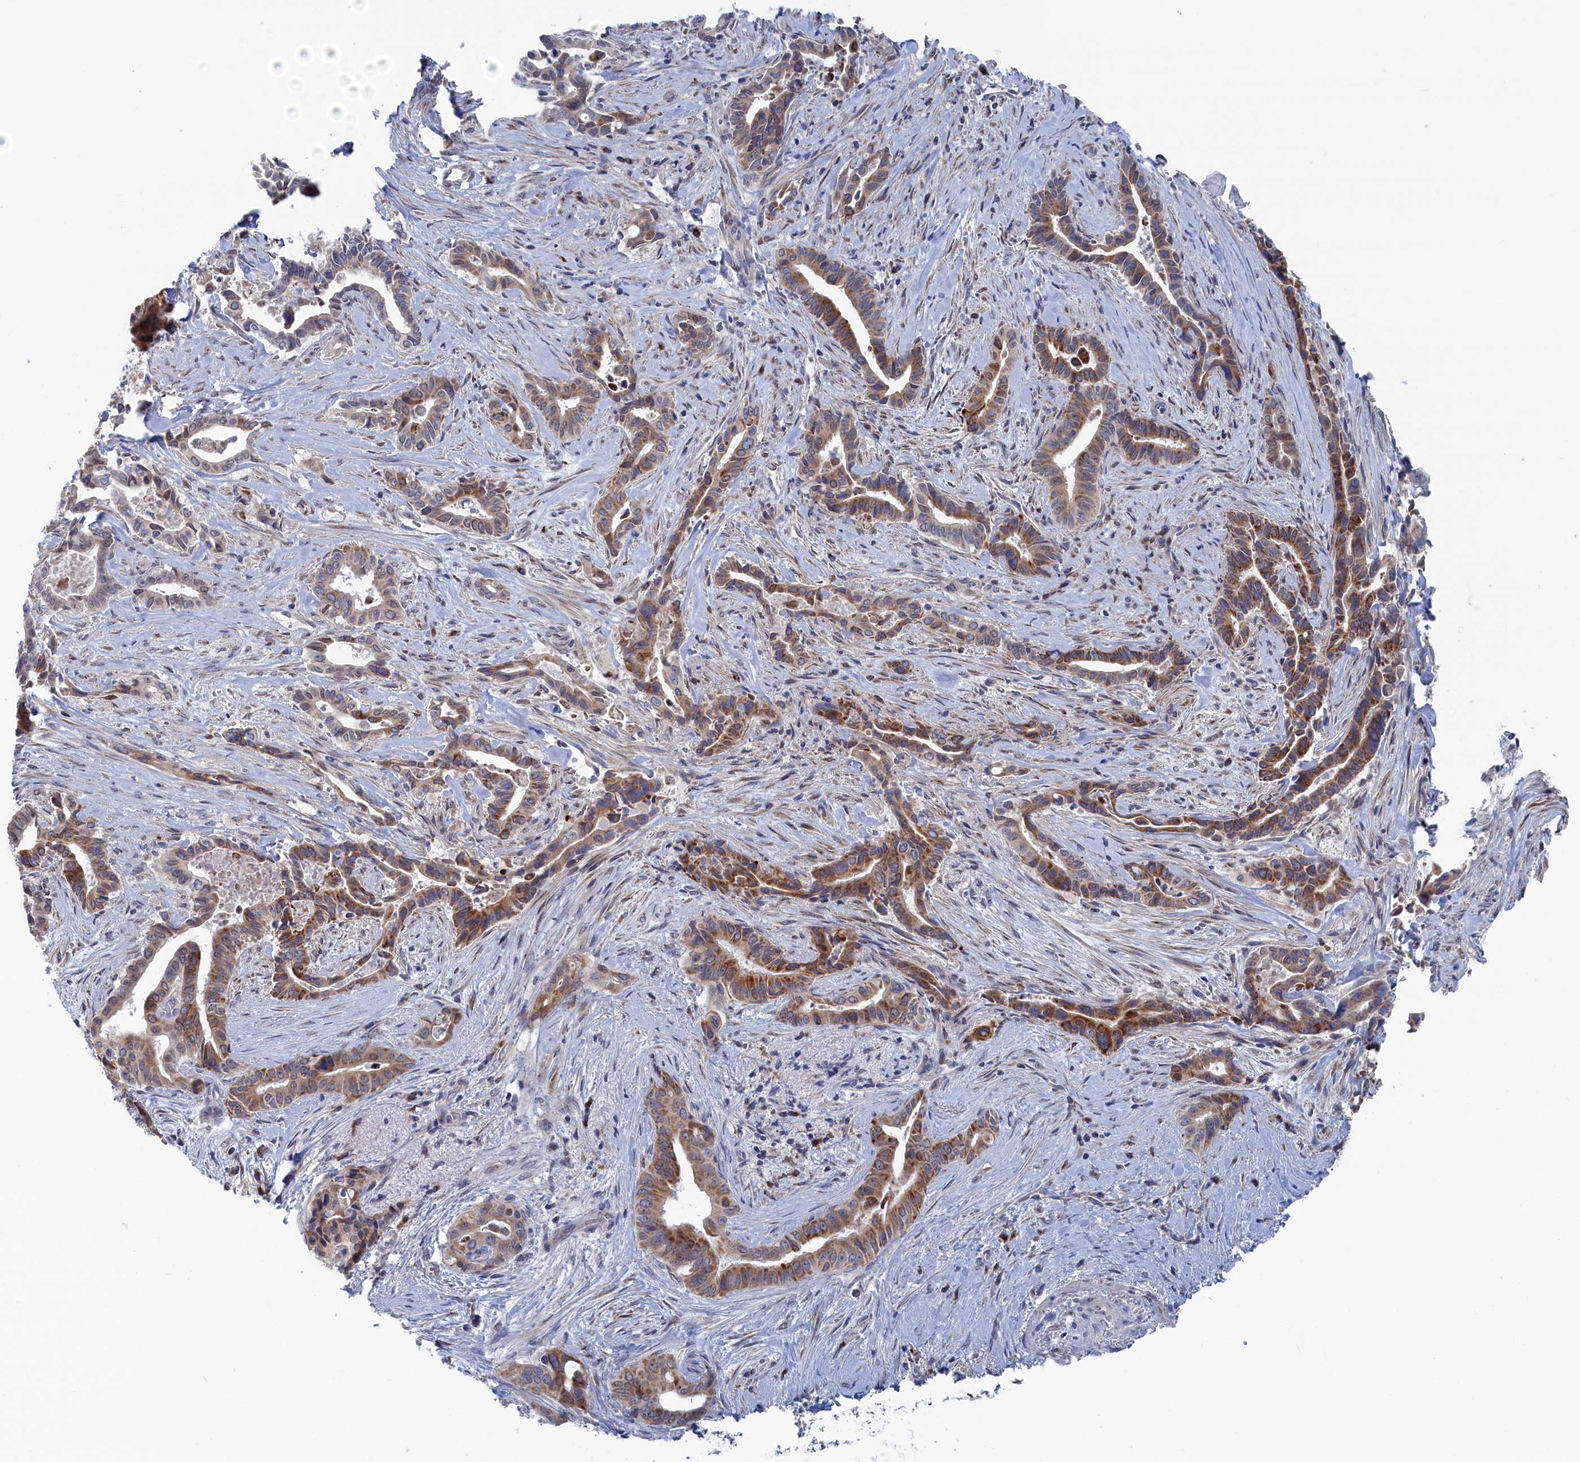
{"staining": {"intensity": "moderate", "quantity": ">75%", "location": "cytoplasmic/membranous"}, "tissue": "pancreatic cancer", "cell_type": "Tumor cells", "image_type": "cancer", "snomed": [{"axis": "morphology", "description": "Adenocarcinoma, NOS"}, {"axis": "topography", "description": "Pancreas"}], "caption": "Approximately >75% of tumor cells in pancreatic cancer show moderate cytoplasmic/membranous protein staining as visualized by brown immunohistochemical staining.", "gene": "IRX1", "patient": {"sex": "female", "age": 77}}